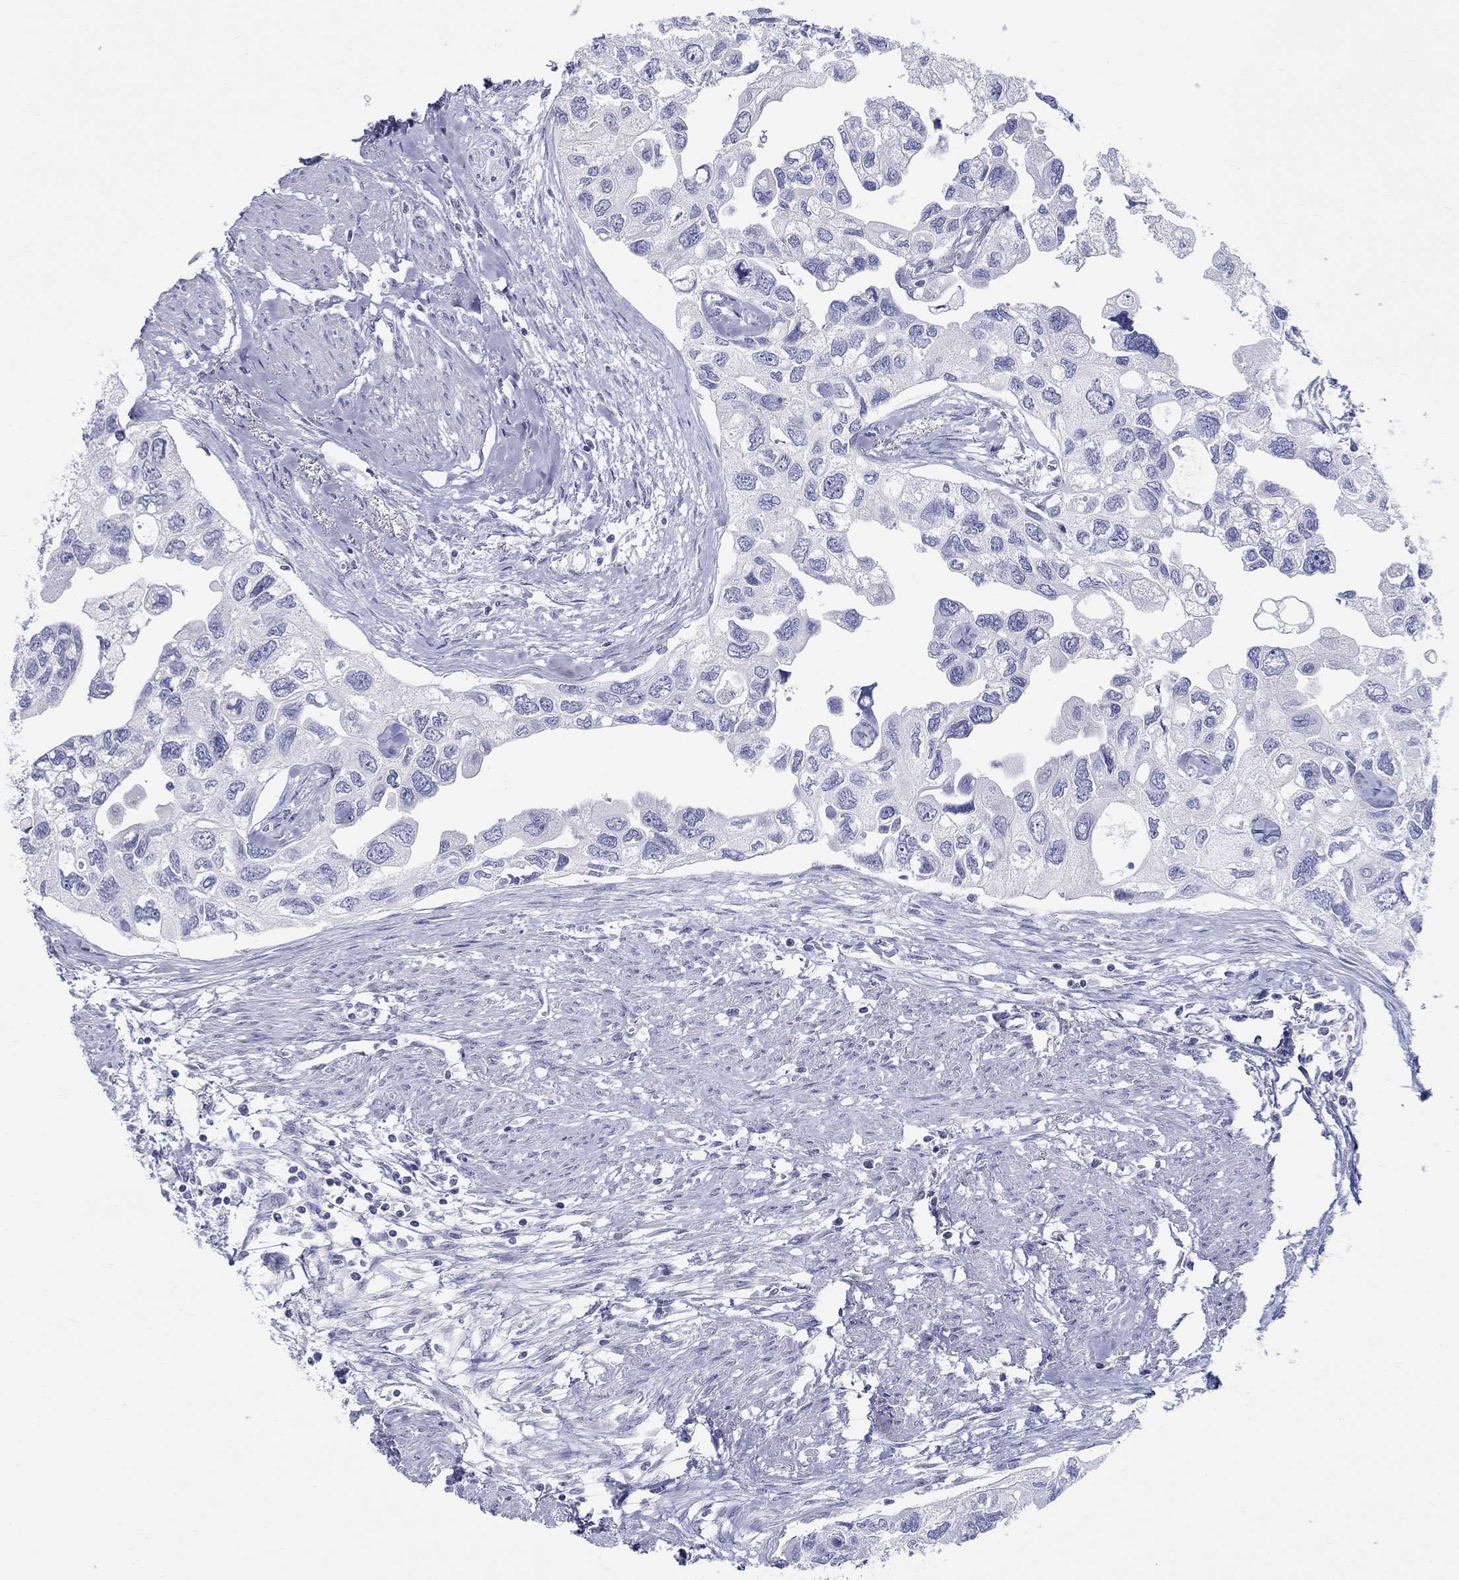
{"staining": {"intensity": "negative", "quantity": "none", "location": "none"}, "tissue": "urothelial cancer", "cell_type": "Tumor cells", "image_type": "cancer", "snomed": [{"axis": "morphology", "description": "Urothelial carcinoma, High grade"}, {"axis": "topography", "description": "Urinary bladder"}], "caption": "This is an immunohistochemistry (IHC) photomicrograph of high-grade urothelial carcinoma. There is no expression in tumor cells.", "gene": "LAMP5", "patient": {"sex": "male", "age": 59}}